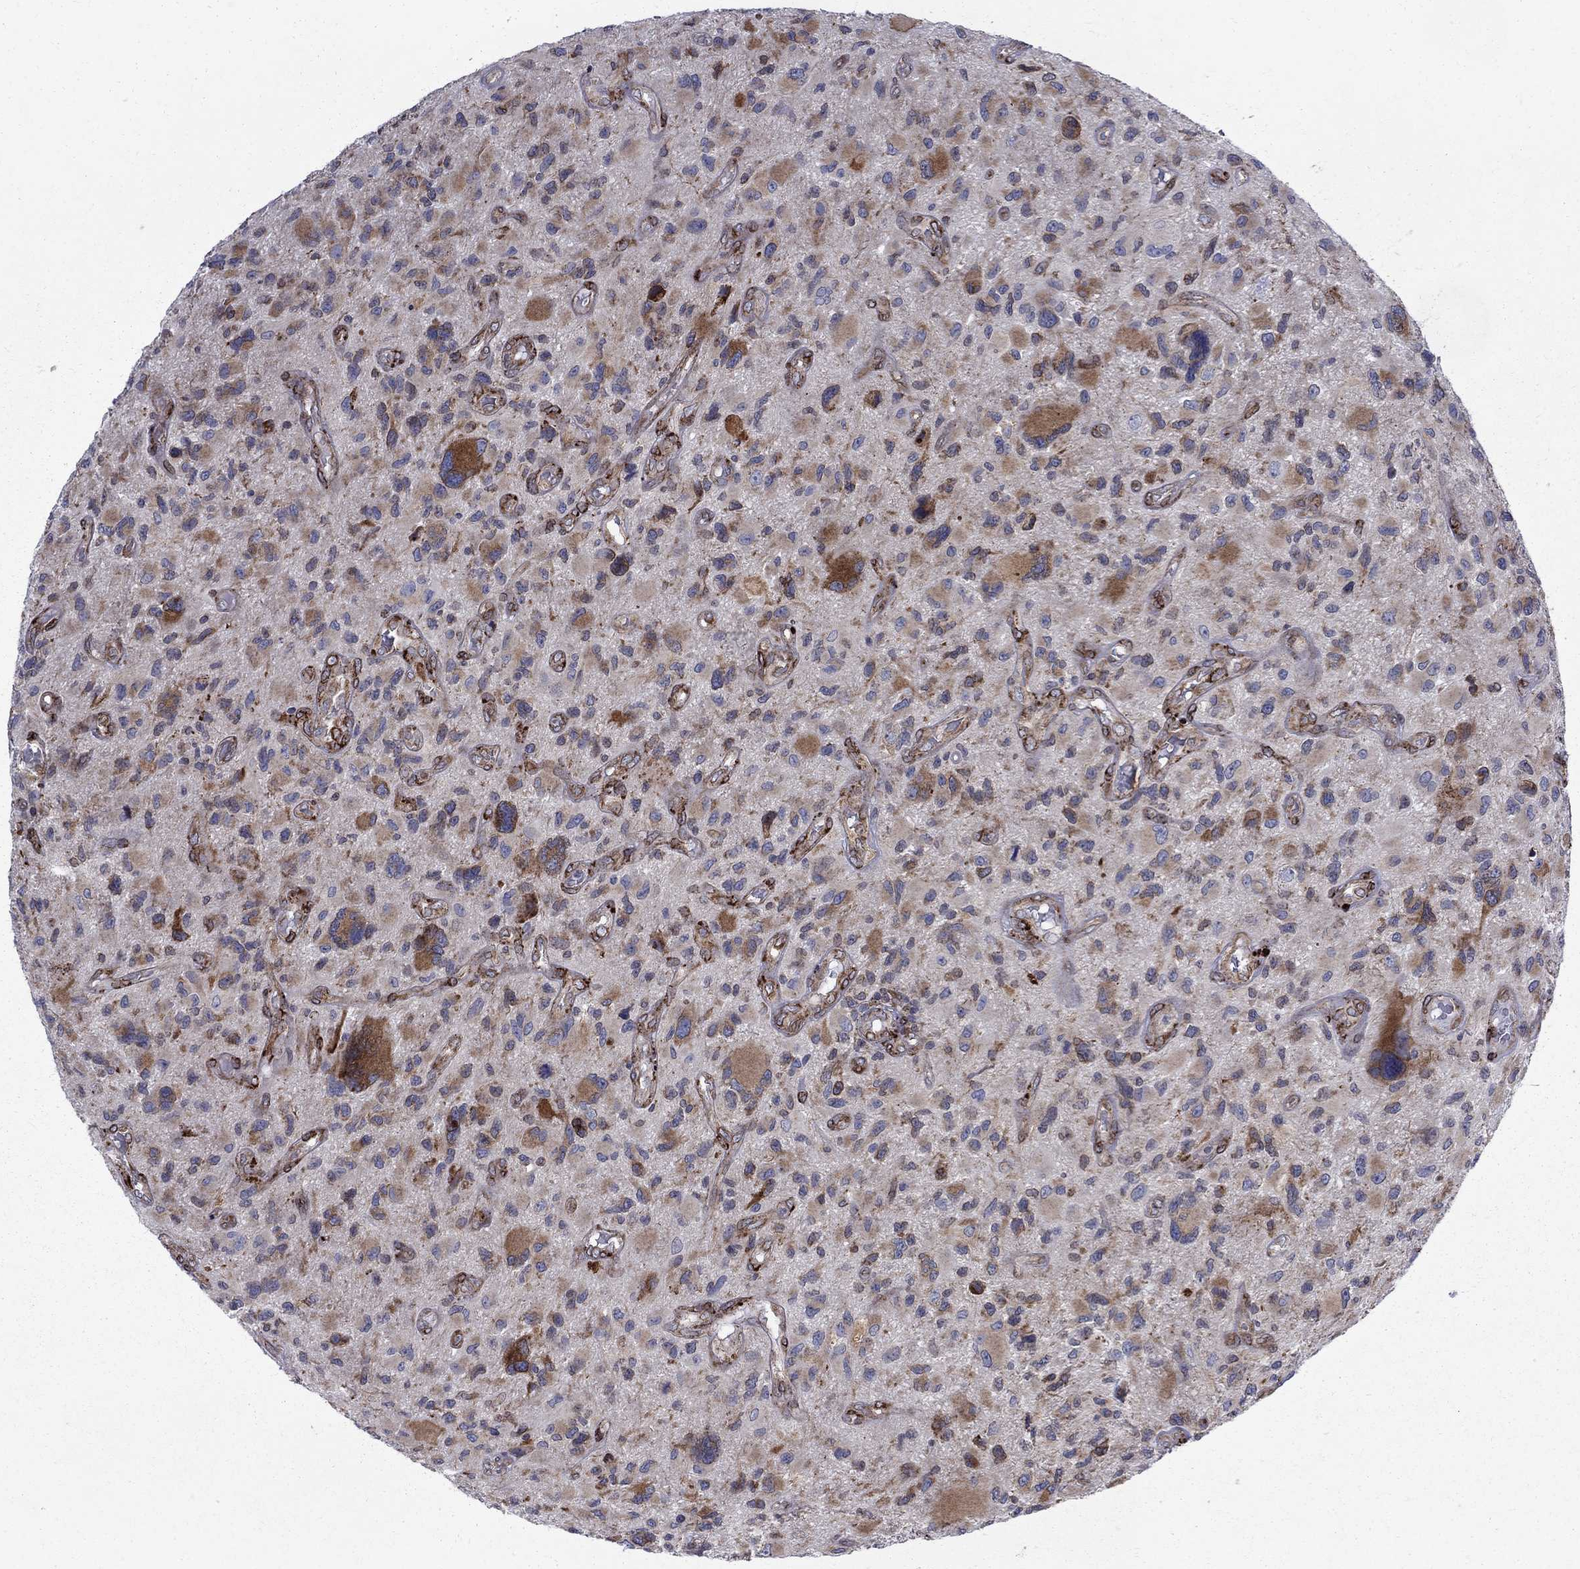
{"staining": {"intensity": "strong", "quantity": "25%-75%", "location": "cytoplasmic/membranous"}, "tissue": "glioma", "cell_type": "Tumor cells", "image_type": "cancer", "snomed": [{"axis": "morphology", "description": "Glioma, malignant, NOS"}, {"axis": "morphology", "description": "Glioma, malignant, High grade"}, {"axis": "topography", "description": "Brain"}], "caption": "Tumor cells exhibit high levels of strong cytoplasmic/membranous positivity in approximately 25%-75% of cells in human malignant glioma (high-grade).", "gene": "CAB39L", "patient": {"sex": "female", "age": 71}}